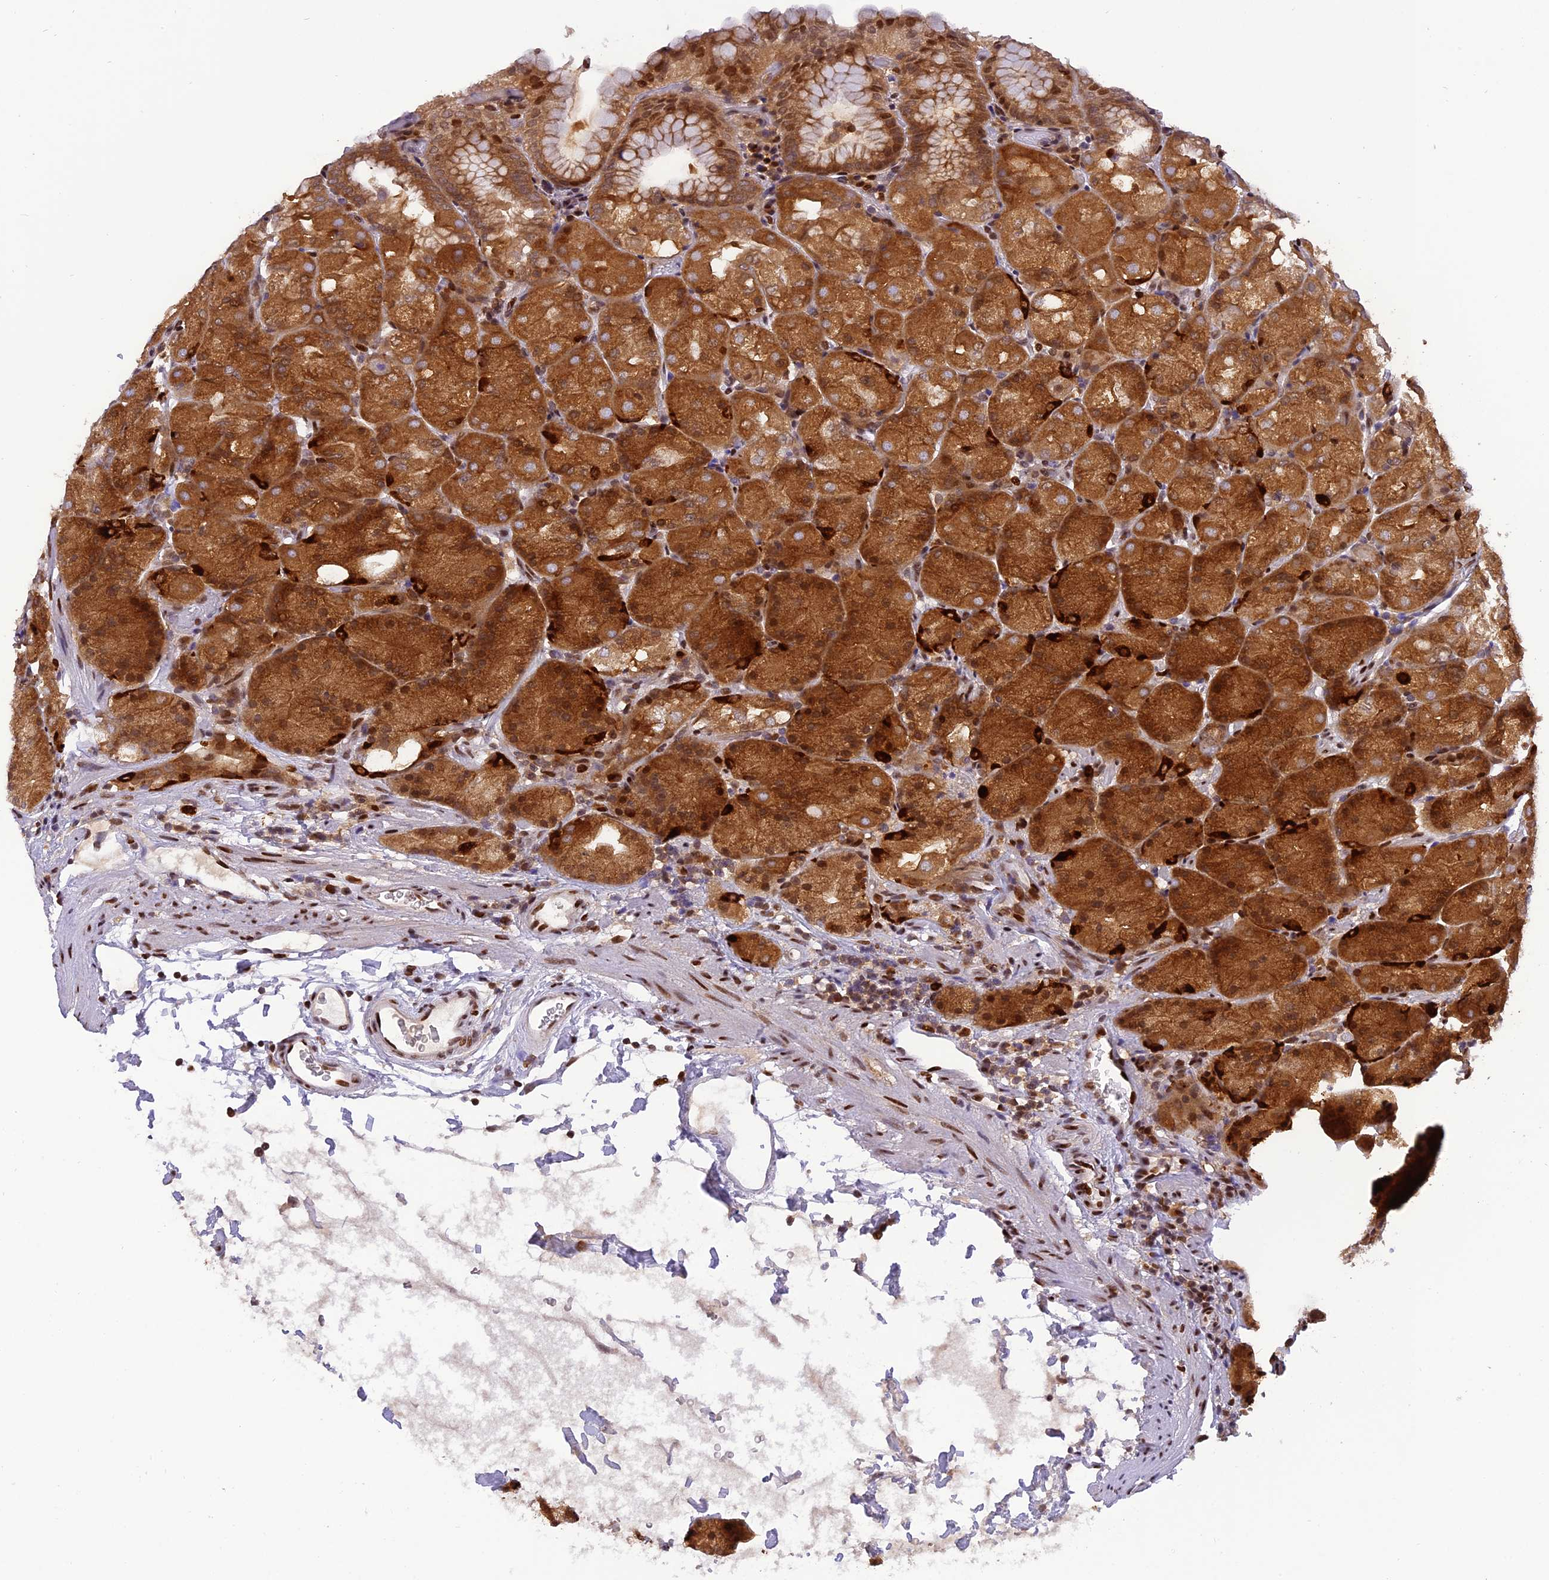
{"staining": {"intensity": "strong", "quantity": ">75%", "location": "cytoplasmic/membranous,nuclear"}, "tissue": "stomach", "cell_type": "Glandular cells", "image_type": "normal", "snomed": [{"axis": "morphology", "description": "Normal tissue, NOS"}, {"axis": "topography", "description": "Stomach, upper"}, {"axis": "topography", "description": "Stomach, lower"}], "caption": "Glandular cells demonstrate high levels of strong cytoplasmic/membranous,nuclear staining in about >75% of cells in unremarkable human stomach. (DAB (3,3'-diaminobenzidine) = brown stain, brightfield microscopy at high magnification).", "gene": "RABGGTA", "patient": {"sex": "male", "age": 62}}